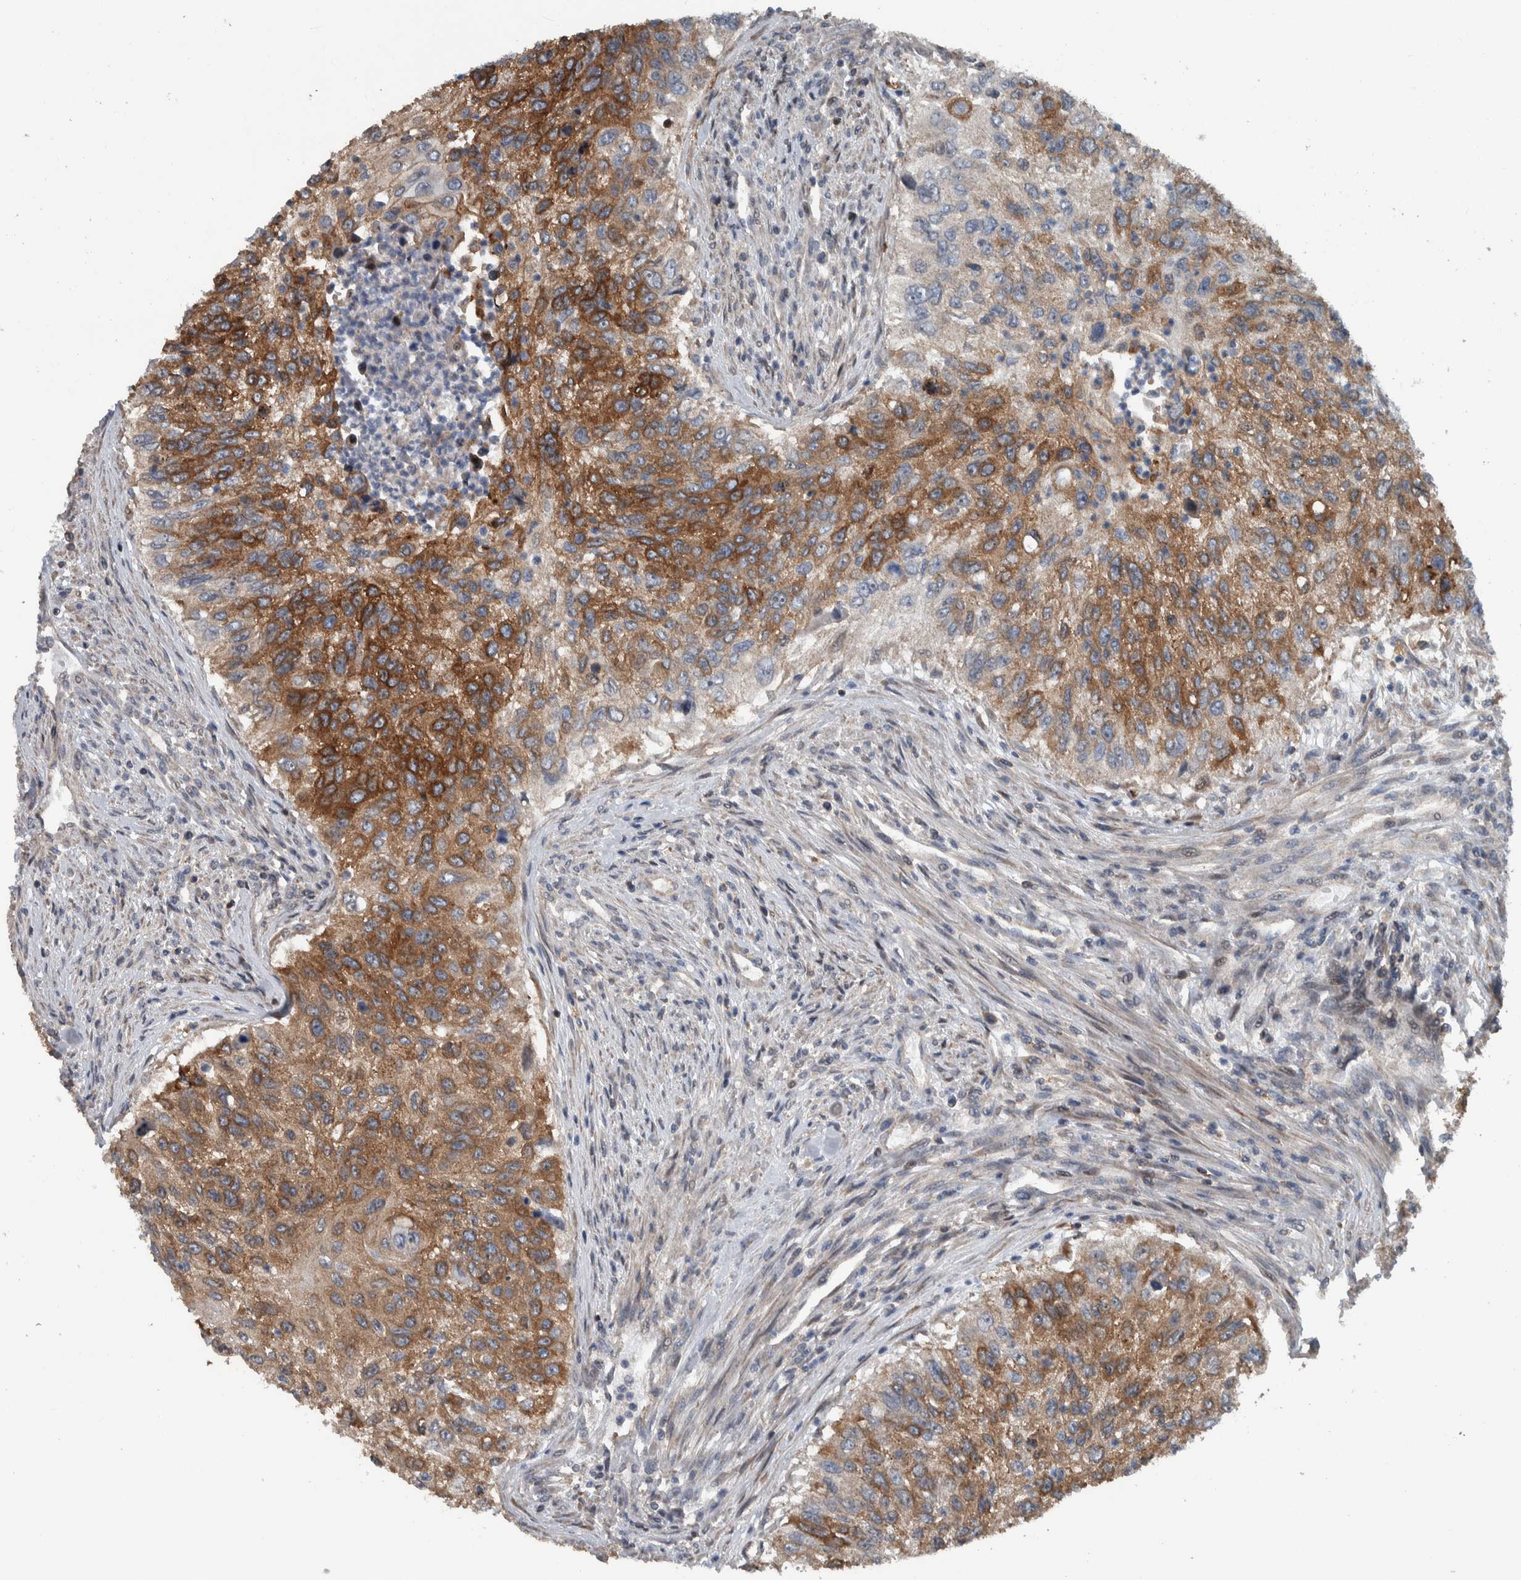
{"staining": {"intensity": "moderate", "quantity": ">75%", "location": "cytoplasmic/membranous"}, "tissue": "urothelial cancer", "cell_type": "Tumor cells", "image_type": "cancer", "snomed": [{"axis": "morphology", "description": "Urothelial carcinoma, High grade"}, {"axis": "topography", "description": "Urinary bladder"}], "caption": "Protein staining of high-grade urothelial carcinoma tissue displays moderate cytoplasmic/membranous staining in about >75% of tumor cells.", "gene": "BAIAP2L1", "patient": {"sex": "female", "age": 60}}